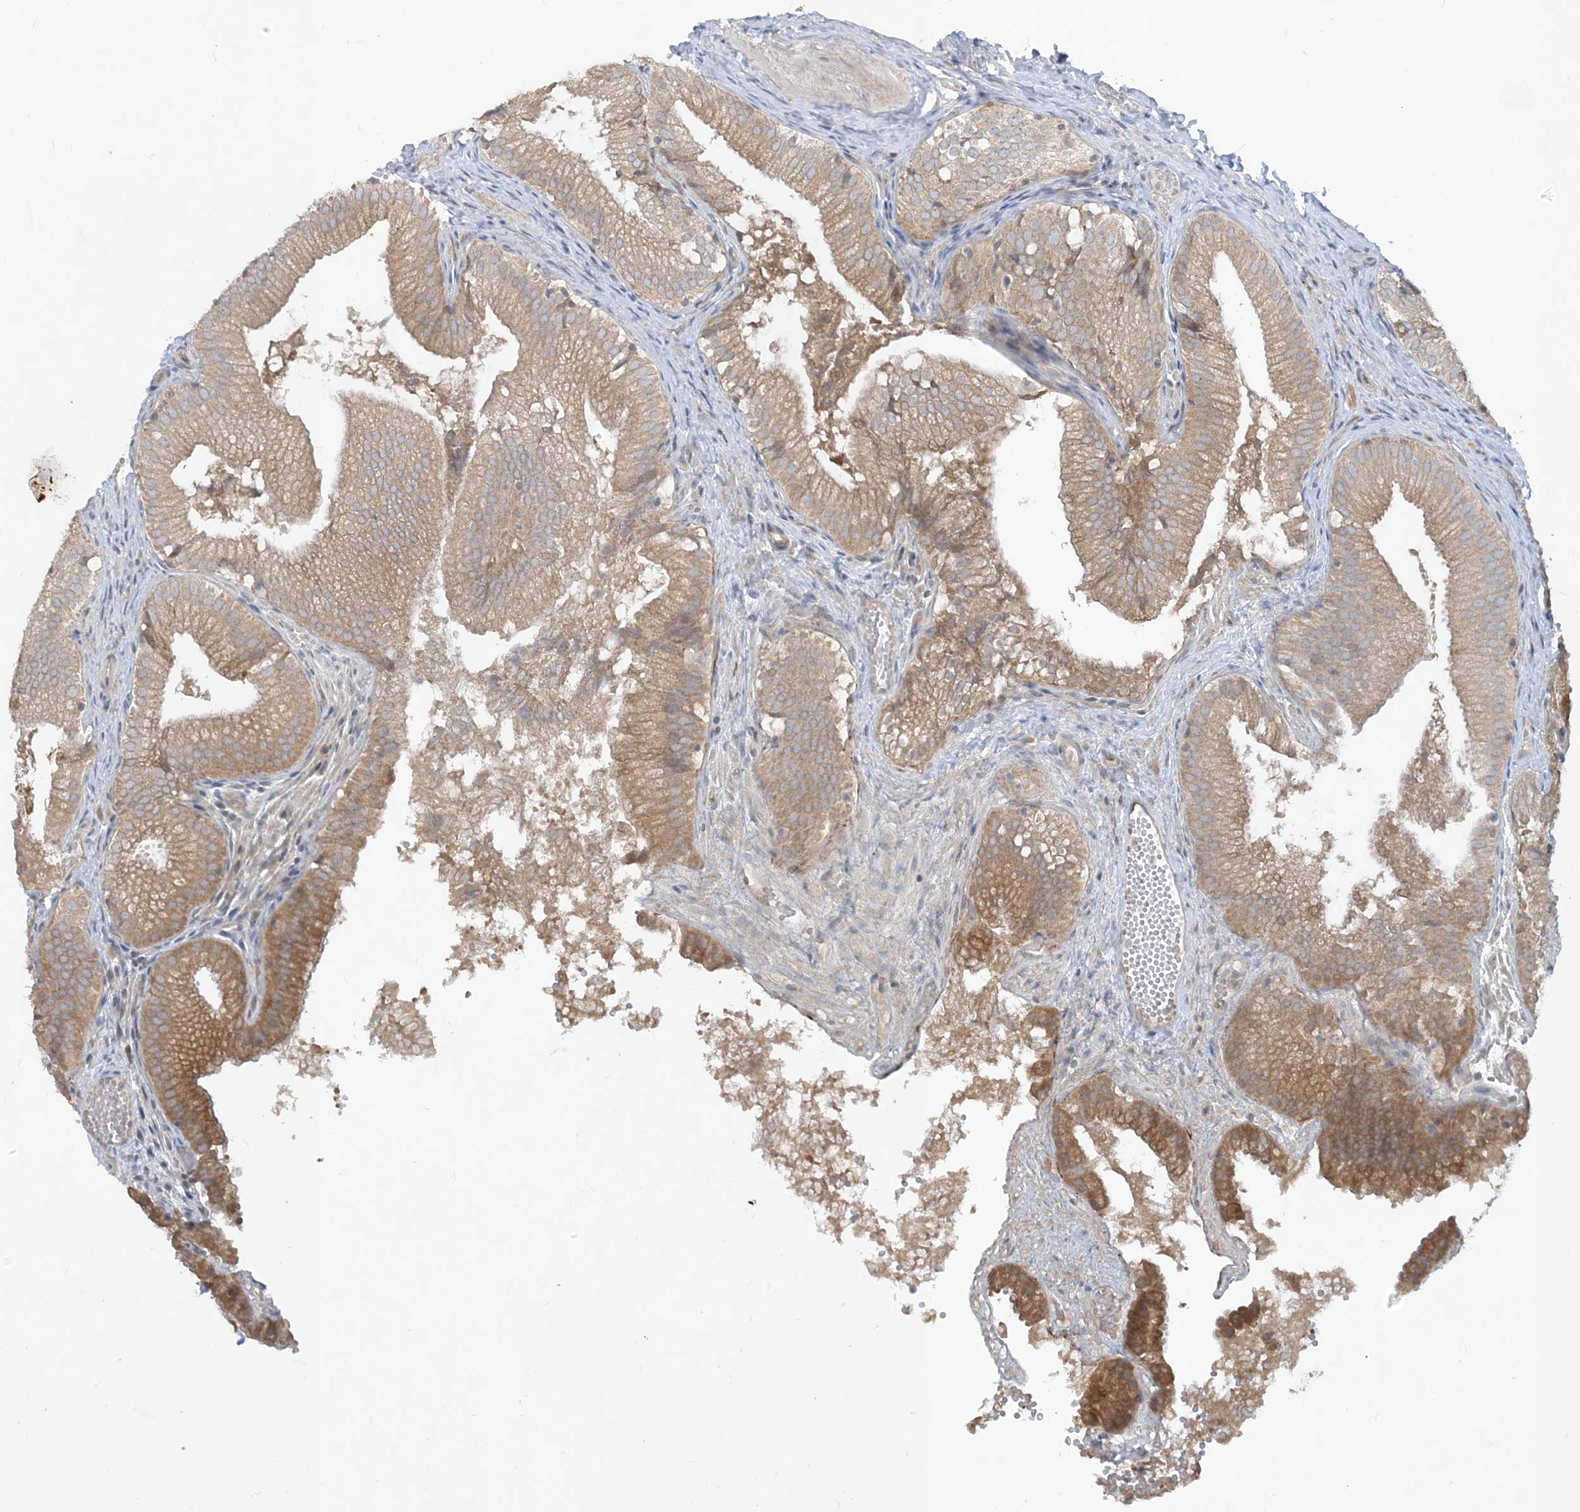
{"staining": {"intensity": "moderate", "quantity": ">75%", "location": "cytoplasmic/membranous"}, "tissue": "gallbladder", "cell_type": "Glandular cells", "image_type": "normal", "snomed": [{"axis": "morphology", "description": "Normal tissue, NOS"}, {"axis": "topography", "description": "Gallbladder"}], "caption": "Normal gallbladder demonstrates moderate cytoplasmic/membranous staining in about >75% of glandular cells (Brightfield microscopy of DAB IHC at high magnification)..", "gene": "CDS1", "patient": {"sex": "female", "age": 30}}